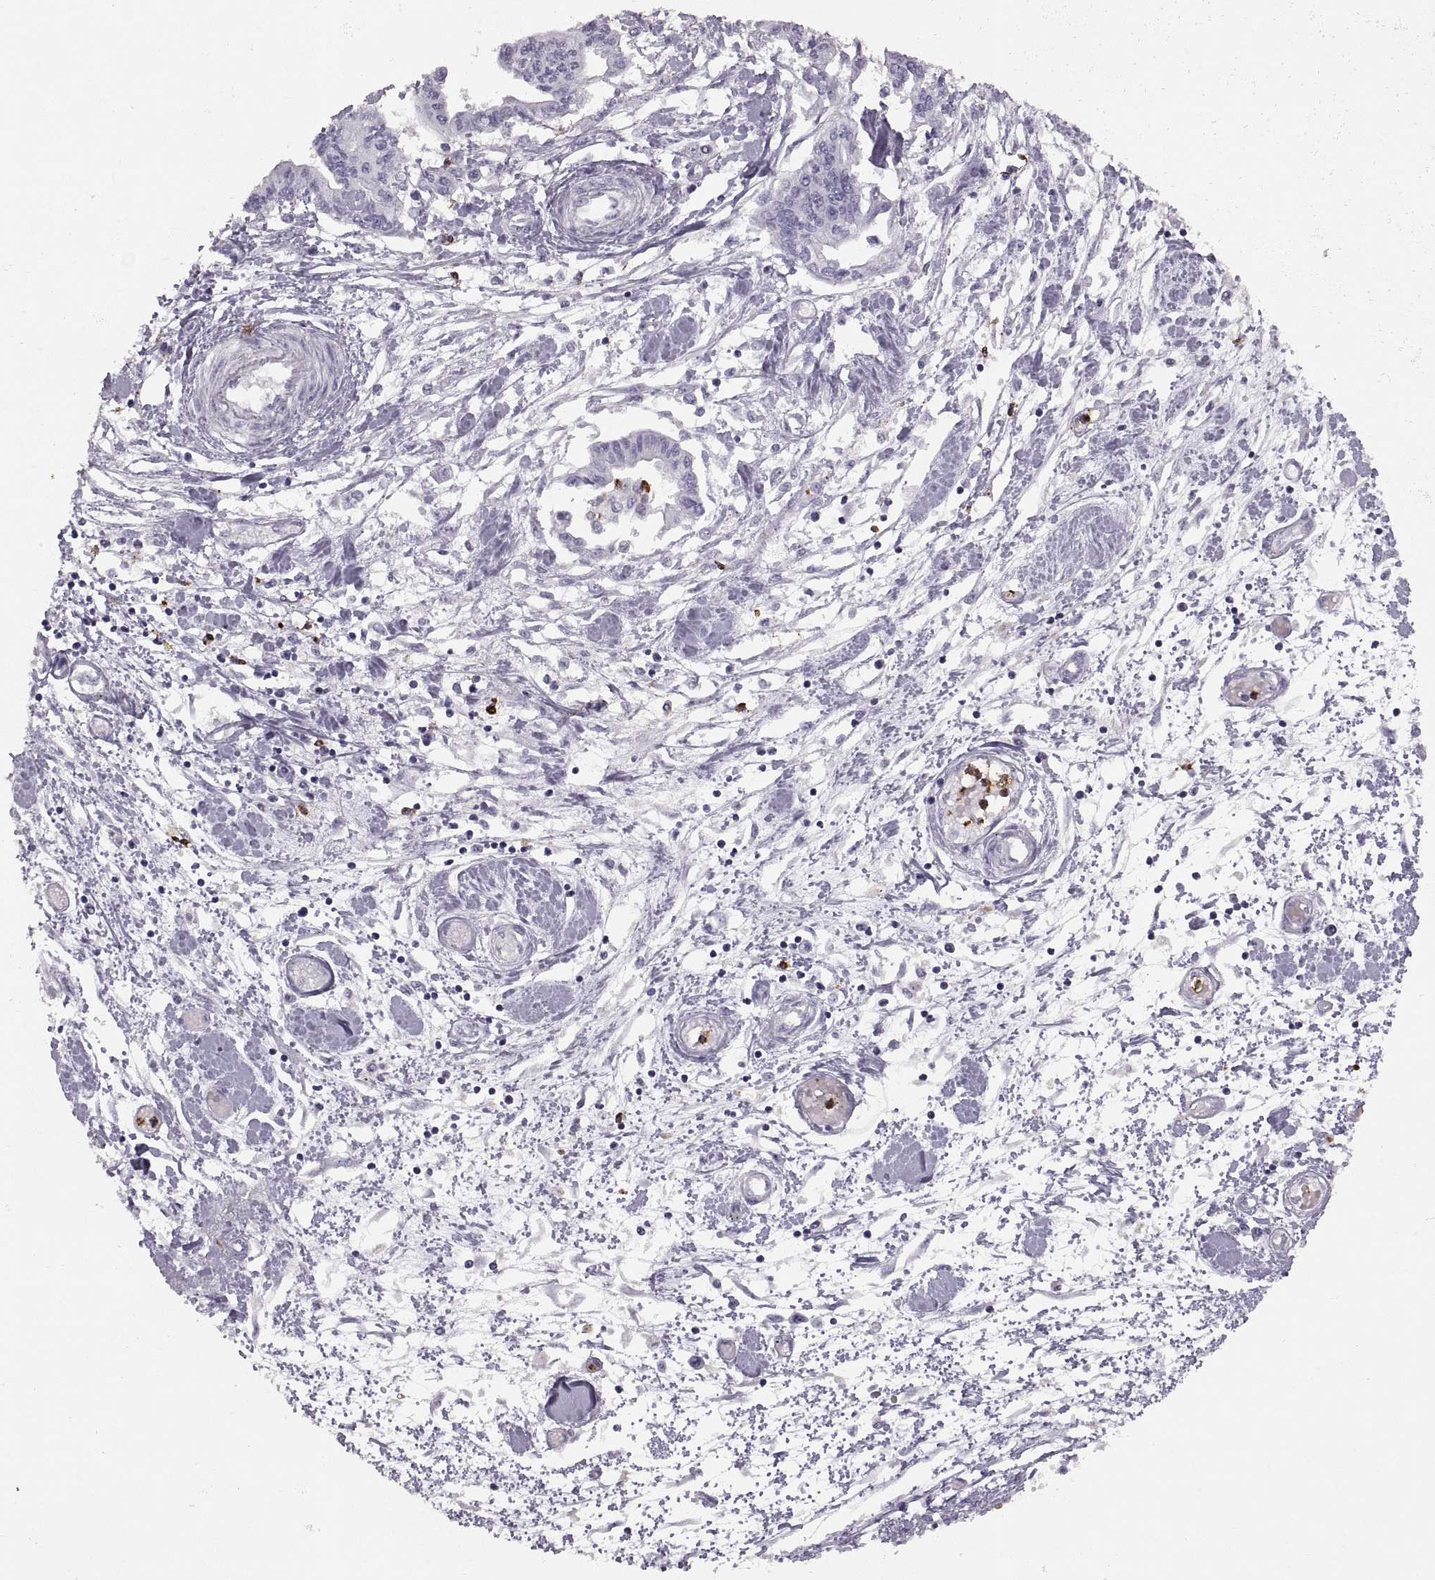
{"staining": {"intensity": "negative", "quantity": "none", "location": "none"}, "tissue": "pancreatic cancer", "cell_type": "Tumor cells", "image_type": "cancer", "snomed": [{"axis": "morphology", "description": "Adenocarcinoma, NOS"}, {"axis": "topography", "description": "Pancreas"}], "caption": "A histopathology image of pancreatic cancer stained for a protein shows no brown staining in tumor cells.", "gene": "MILR1", "patient": {"sex": "male", "age": 60}}